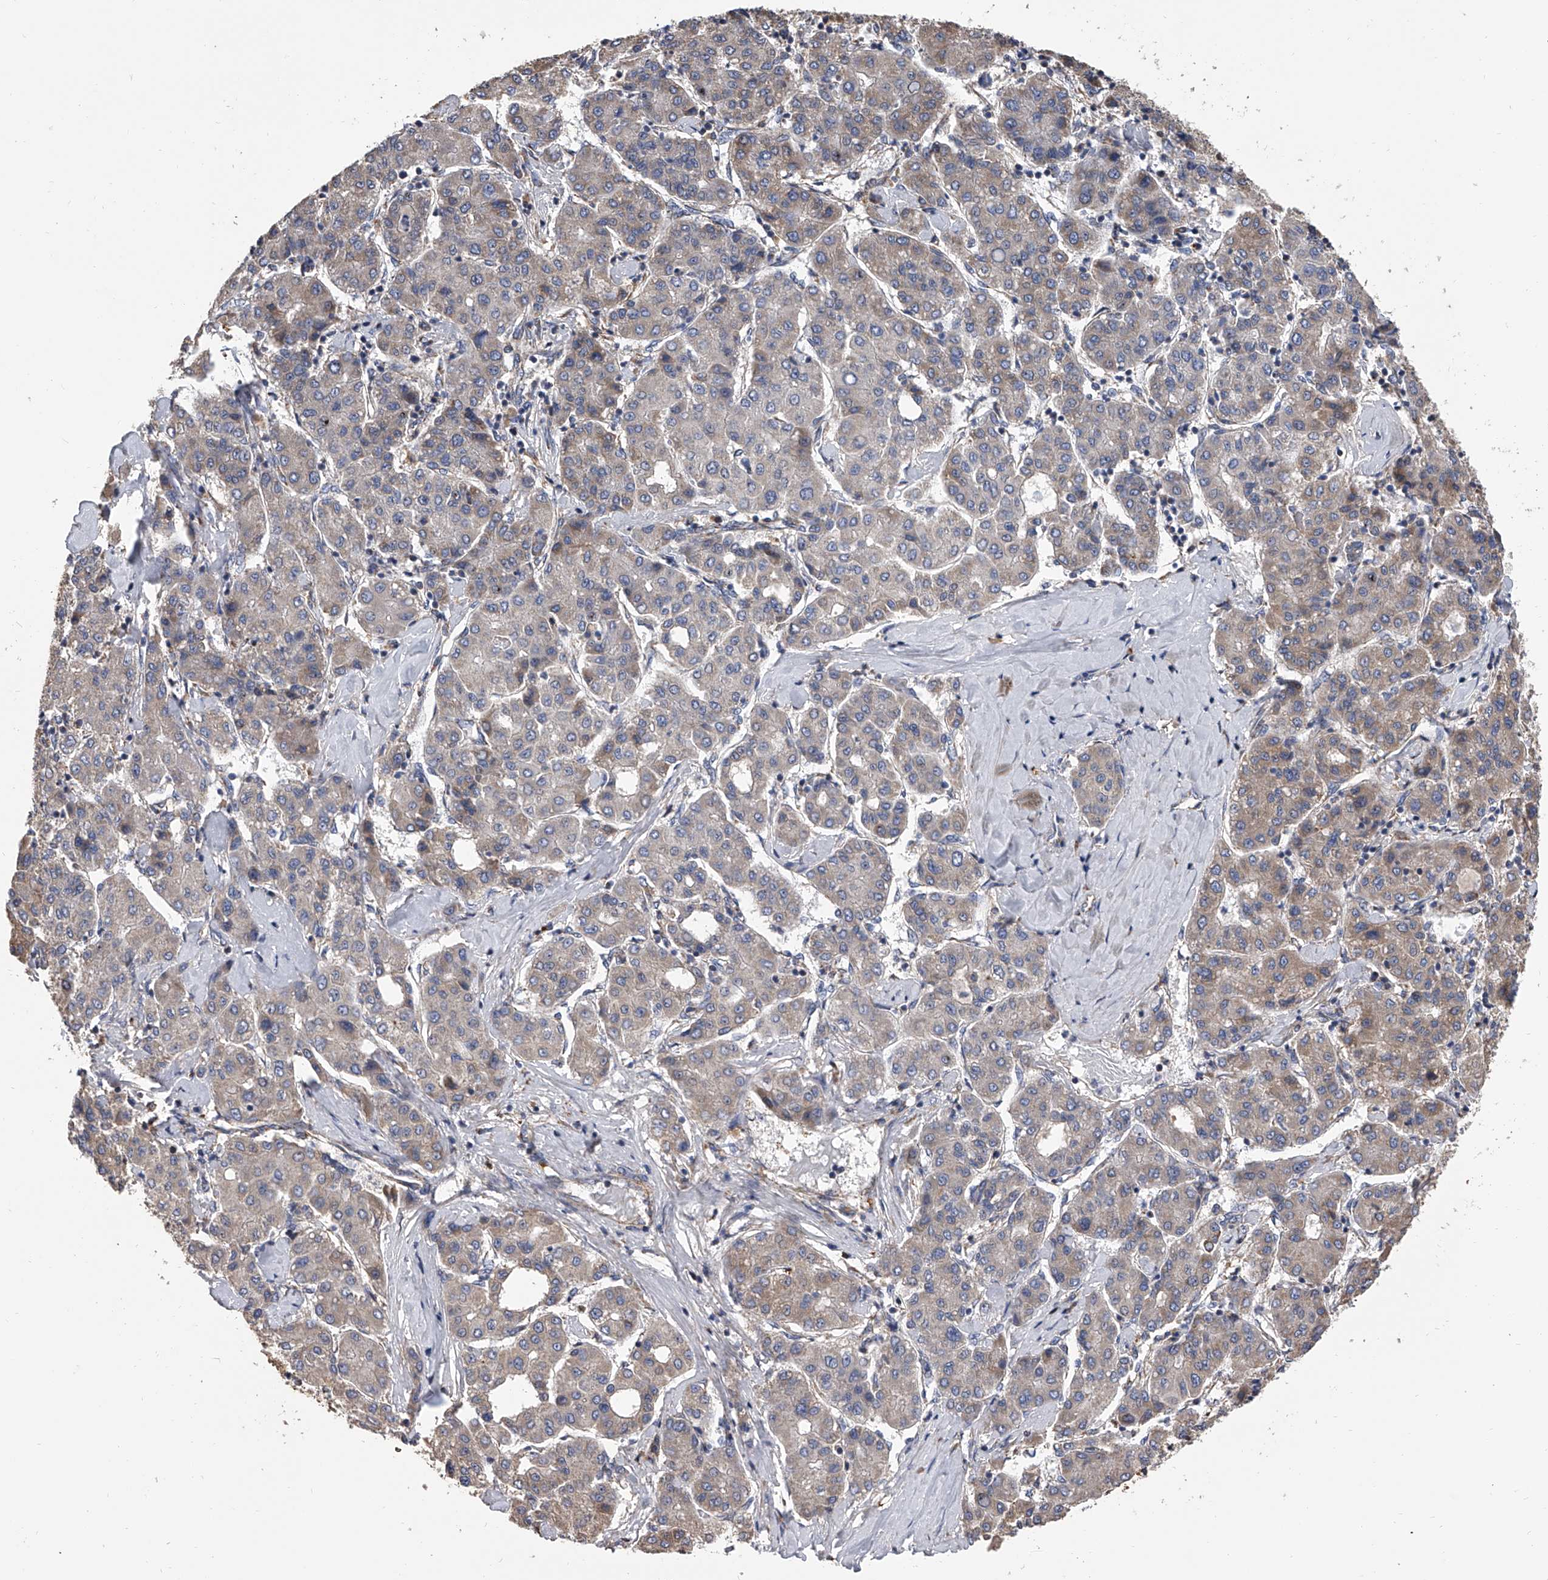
{"staining": {"intensity": "moderate", "quantity": "25%-75%", "location": "cytoplasmic/membranous"}, "tissue": "liver cancer", "cell_type": "Tumor cells", "image_type": "cancer", "snomed": [{"axis": "morphology", "description": "Carcinoma, Hepatocellular, NOS"}, {"axis": "topography", "description": "Liver"}], "caption": "Liver cancer (hepatocellular carcinoma) tissue demonstrates moderate cytoplasmic/membranous staining in approximately 25%-75% of tumor cells", "gene": "MRPL28", "patient": {"sex": "male", "age": 65}}